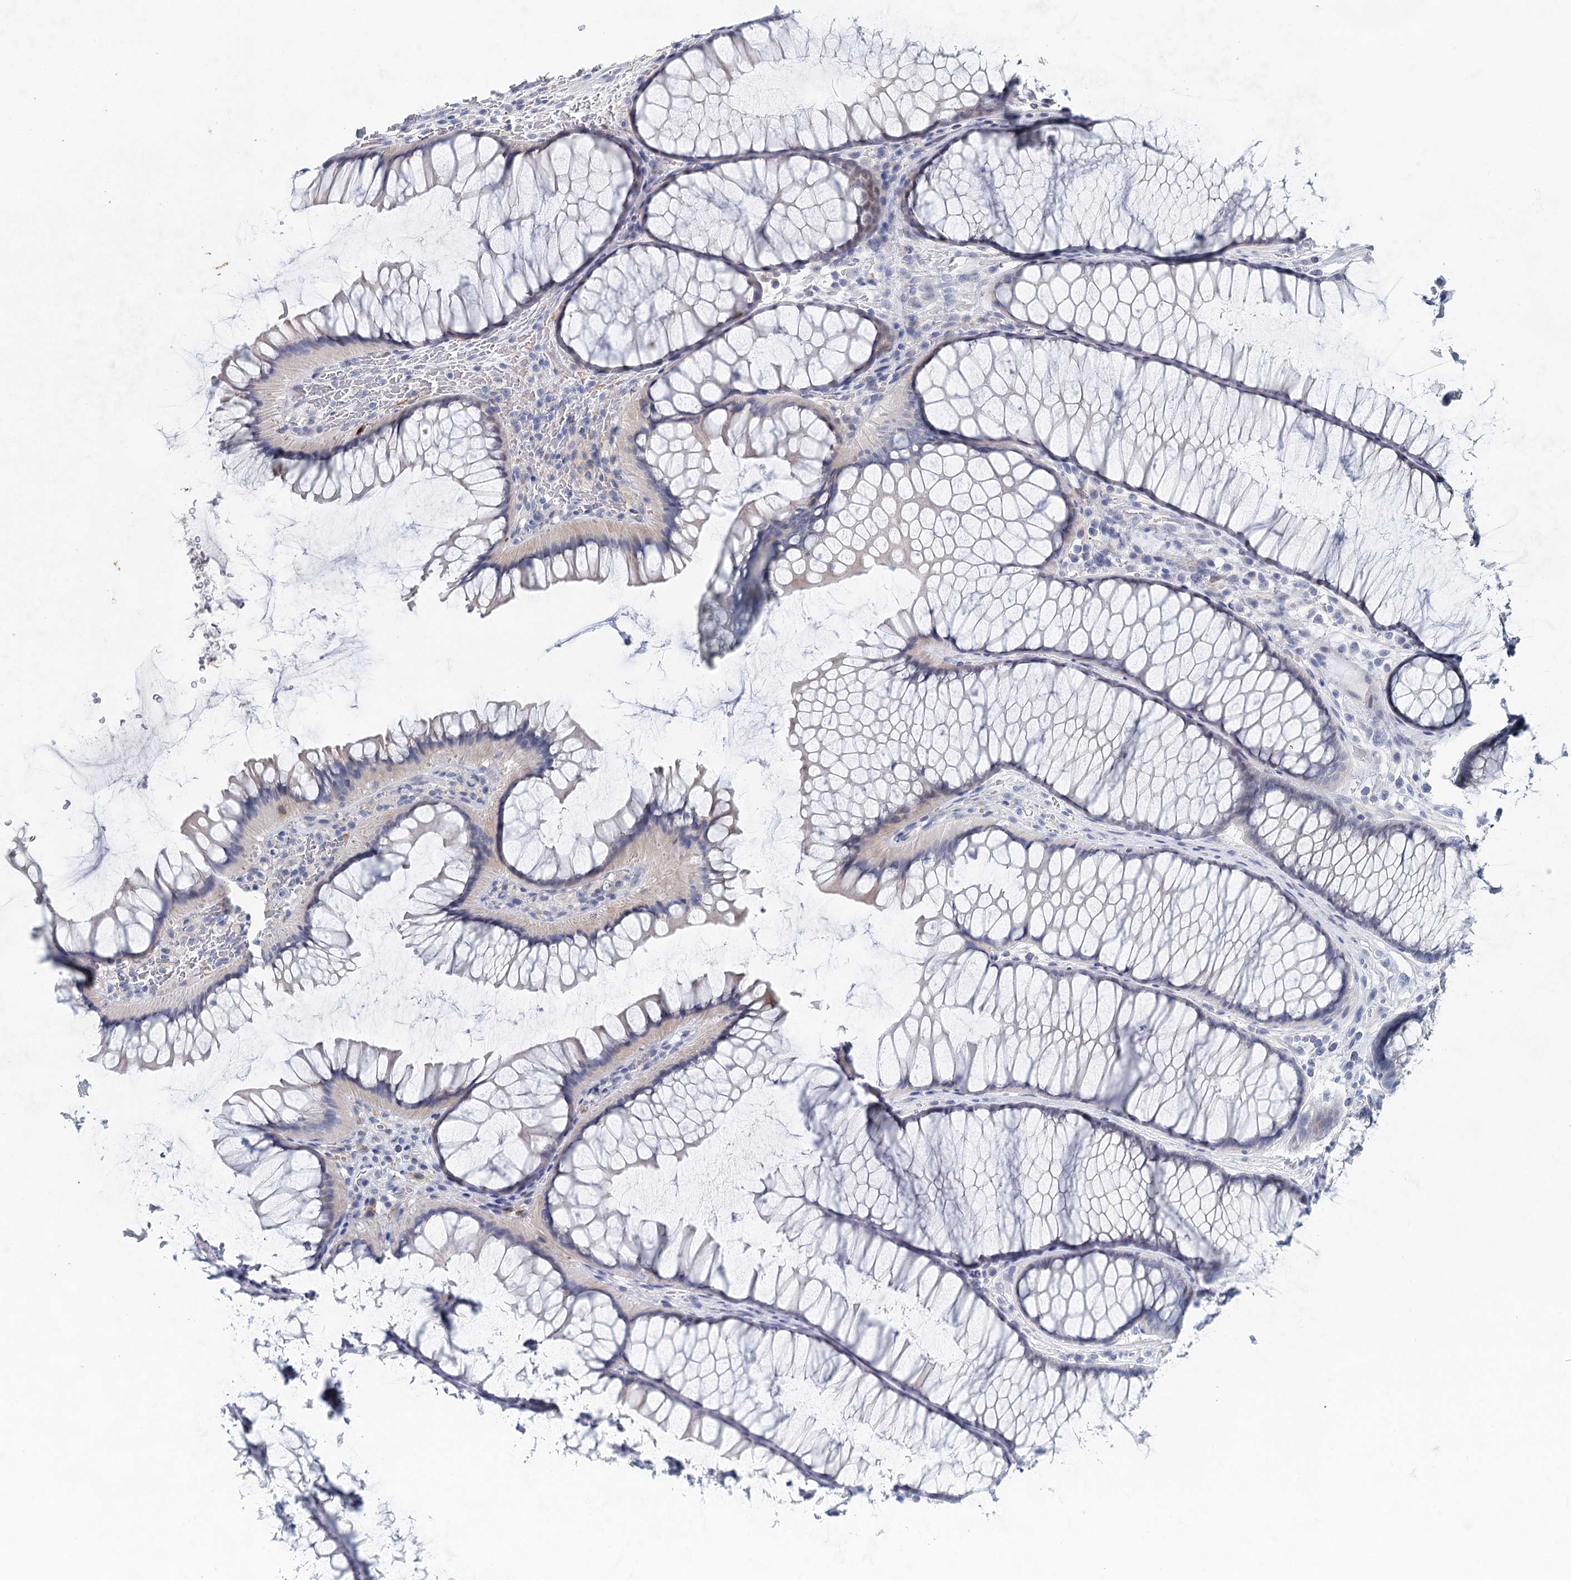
{"staining": {"intensity": "negative", "quantity": "none", "location": "none"}, "tissue": "colon", "cell_type": "Endothelial cells", "image_type": "normal", "snomed": [{"axis": "morphology", "description": "Normal tissue, NOS"}, {"axis": "topography", "description": "Colon"}], "caption": "The IHC micrograph has no significant staining in endothelial cells of colon.", "gene": "SLC19A3", "patient": {"sex": "female", "age": 82}}